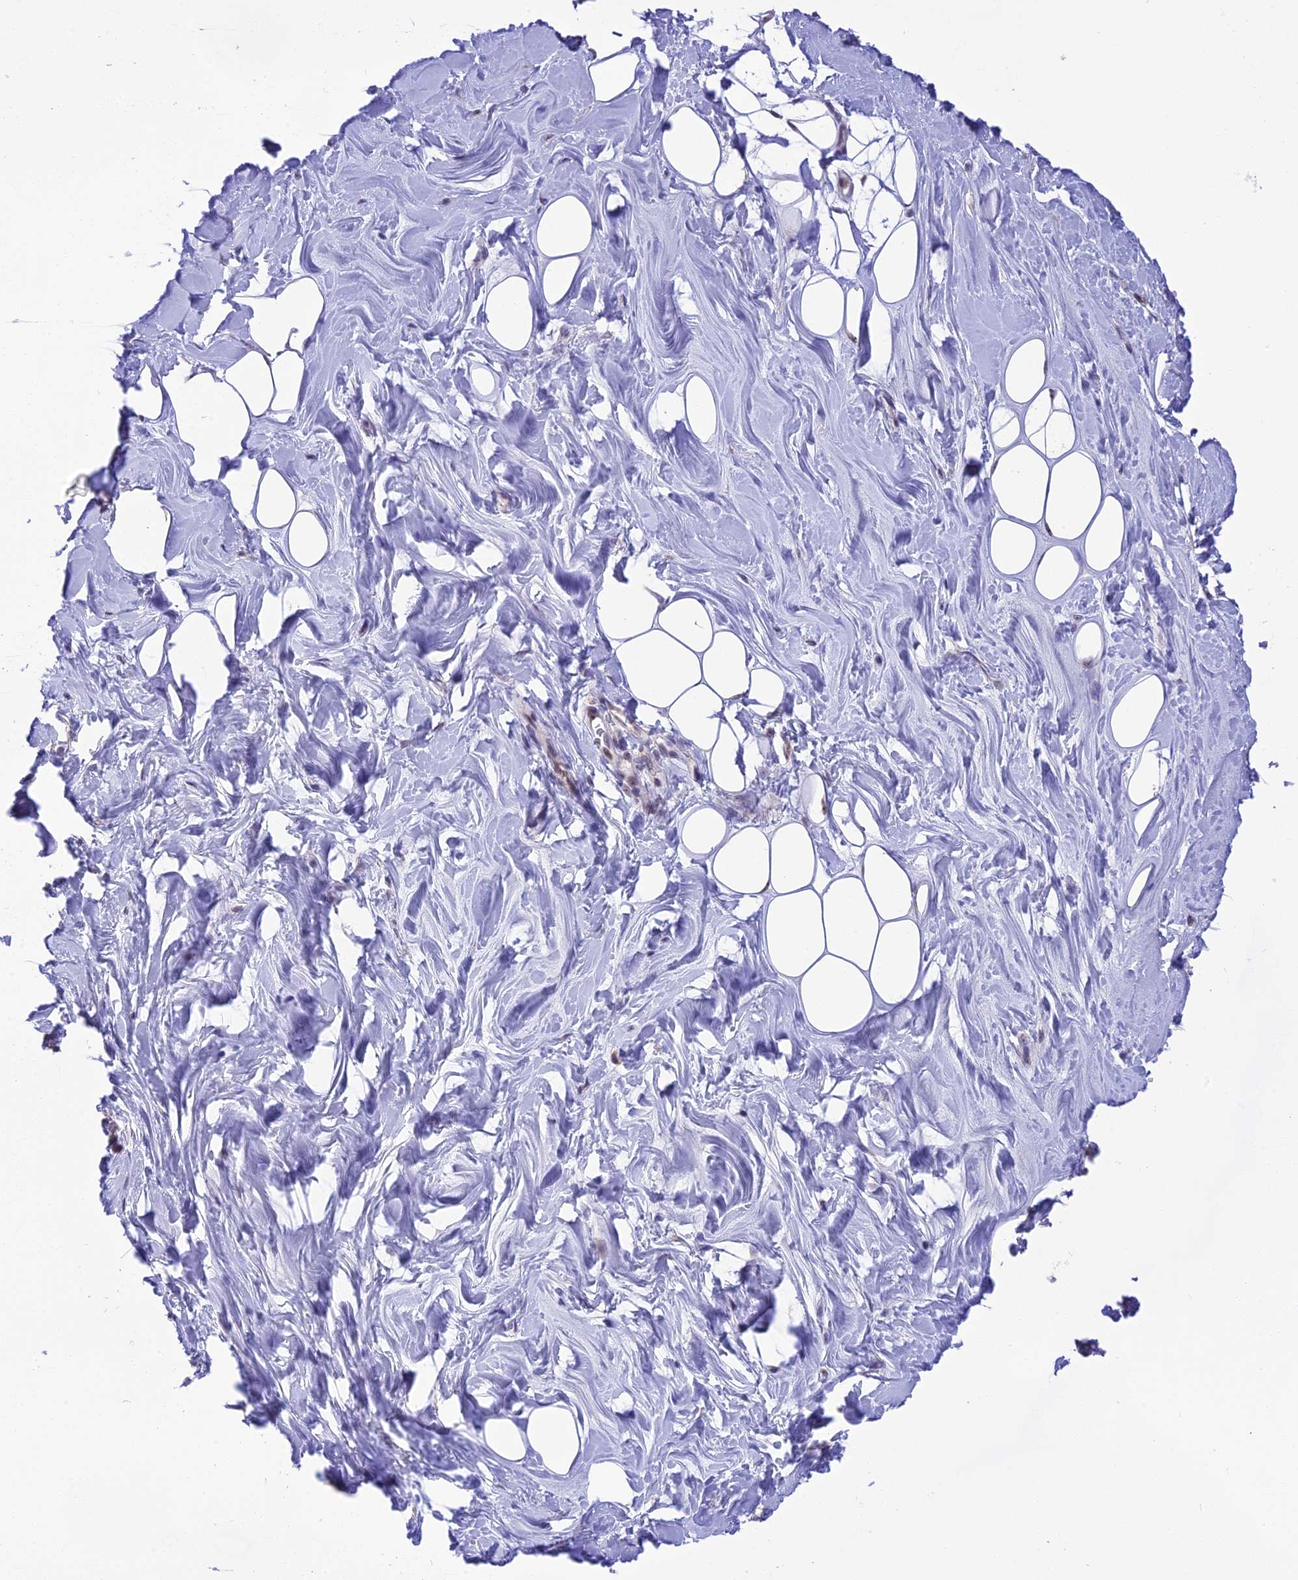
{"staining": {"intensity": "negative", "quantity": "none", "location": "none"}, "tissue": "adipose tissue", "cell_type": "Adipocytes", "image_type": "normal", "snomed": [{"axis": "morphology", "description": "Normal tissue, NOS"}, {"axis": "topography", "description": "Breast"}], "caption": "The IHC micrograph has no significant staining in adipocytes of adipose tissue. Nuclei are stained in blue.", "gene": "CMSS1", "patient": {"sex": "female", "age": 26}}